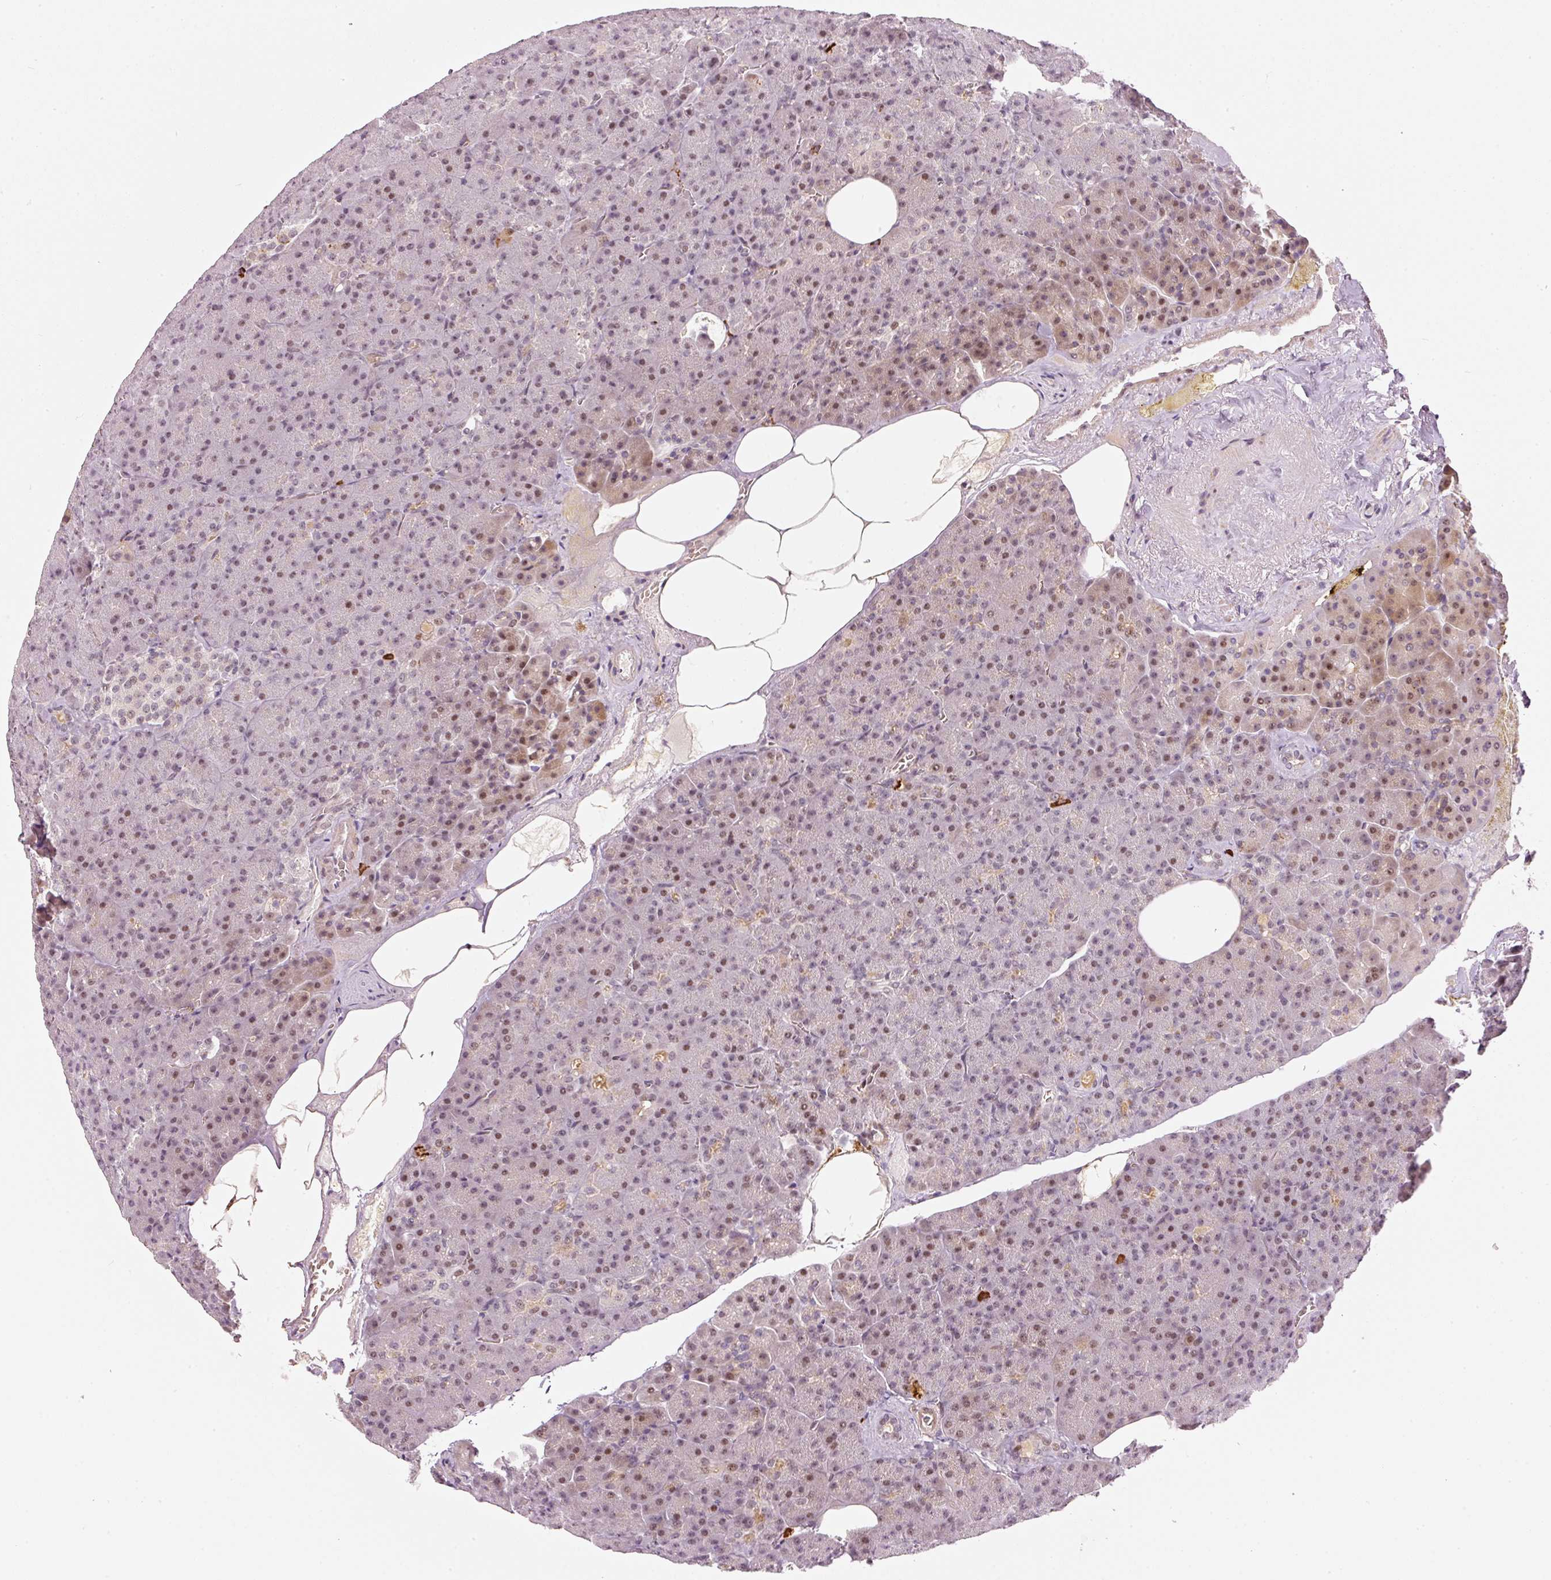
{"staining": {"intensity": "moderate", "quantity": ">75%", "location": "nuclear"}, "tissue": "pancreas", "cell_type": "Exocrine glandular cells", "image_type": "normal", "snomed": [{"axis": "morphology", "description": "Normal tissue, NOS"}, {"axis": "topography", "description": "Pancreas"}], "caption": "Exocrine glandular cells show medium levels of moderate nuclear expression in about >75% of cells in benign human pancreas.", "gene": "MXRA8", "patient": {"sex": "female", "age": 74}}